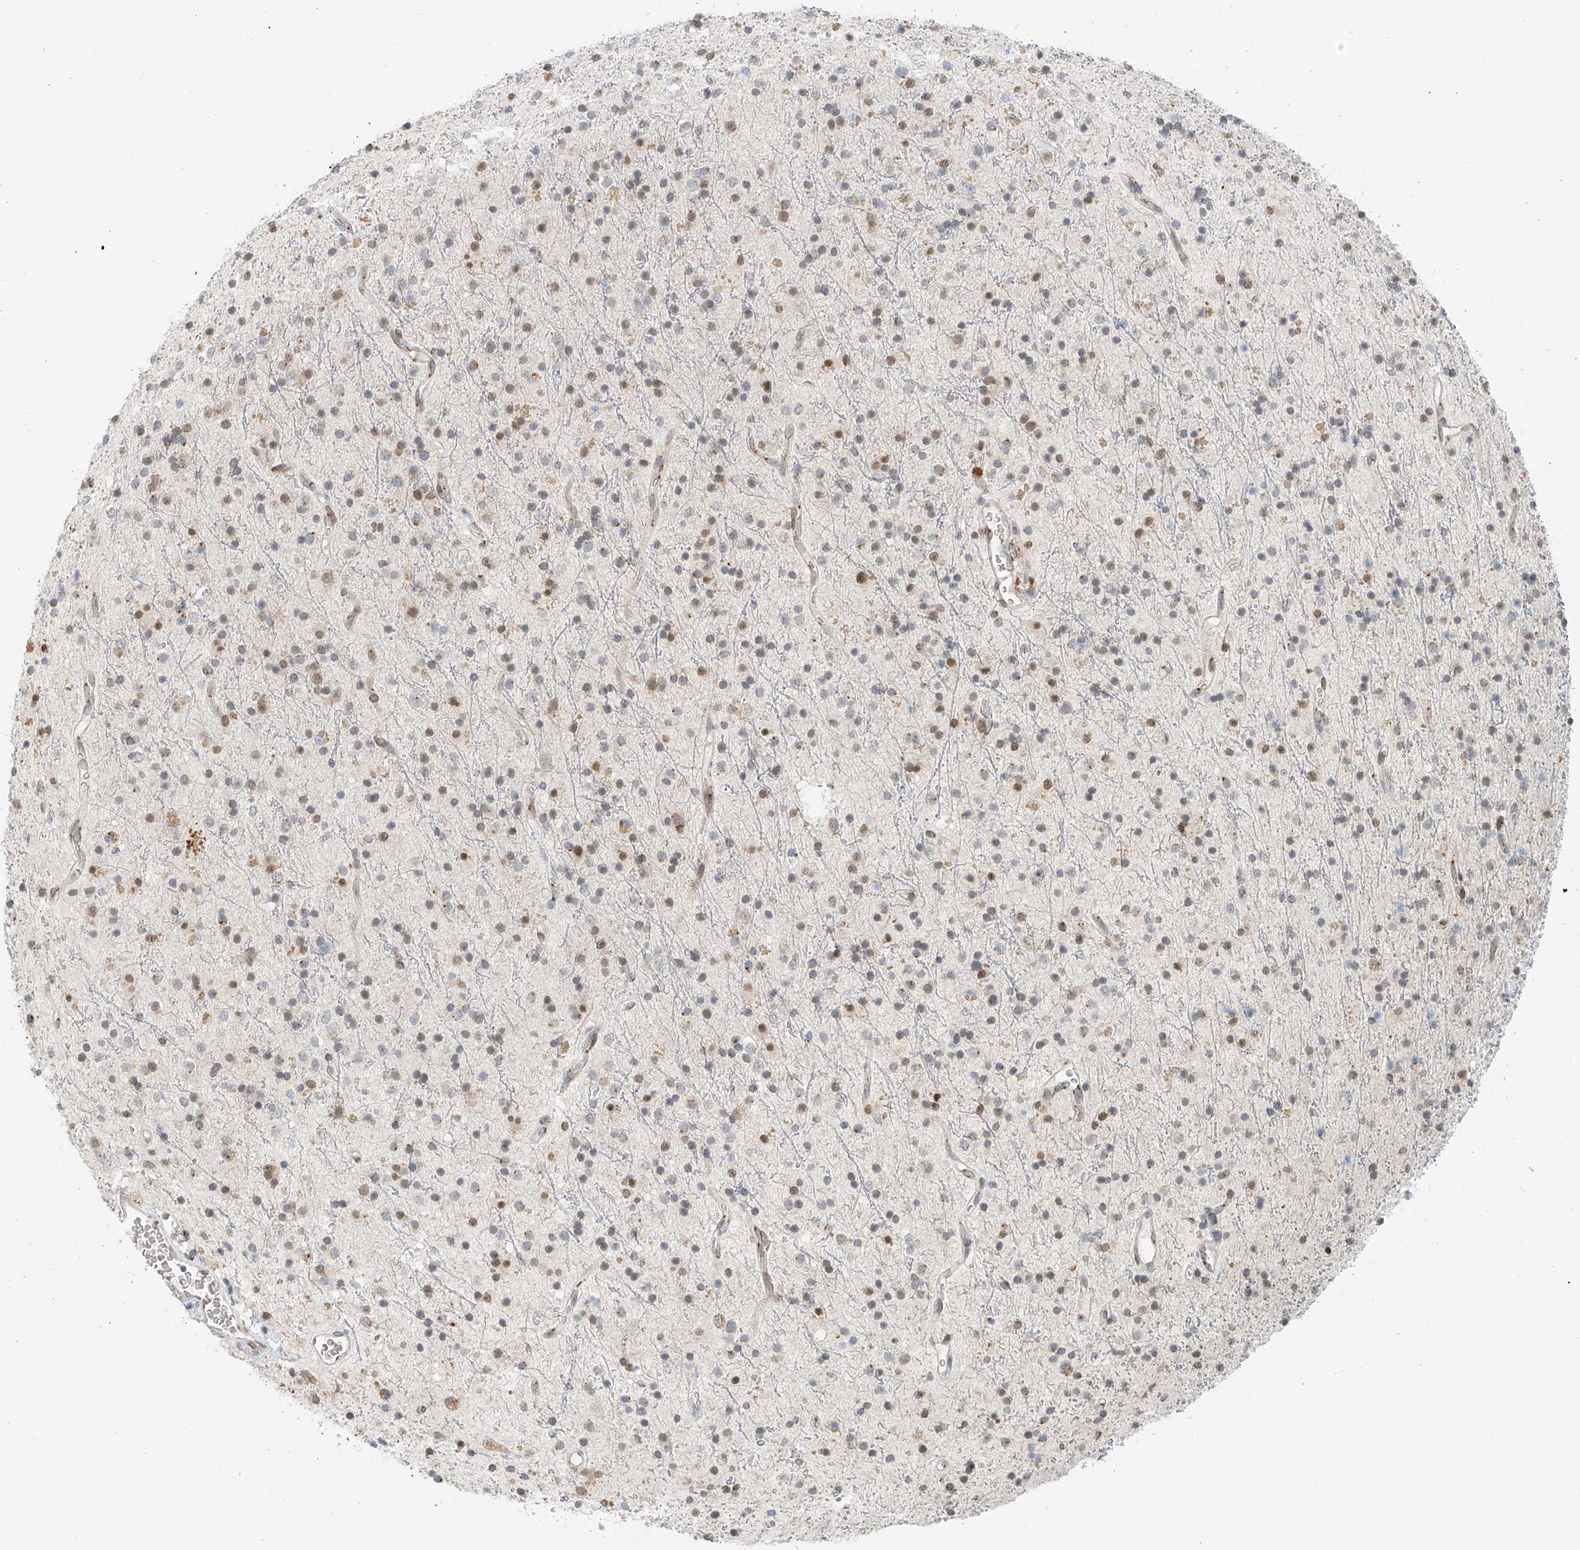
{"staining": {"intensity": "weak", "quantity": "<25%", "location": "cytoplasmic/membranous"}, "tissue": "glioma", "cell_type": "Tumor cells", "image_type": "cancer", "snomed": [{"axis": "morphology", "description": "Glioma, malignant, High grade"}, {"axis": "topography", "description": "Brain"}], "caption": "IHC photomicrograph of neoplastic tissue: glioma stained with DAB (3,3'-diaminobenzidine) demonstrates no significant protein positivity in tumor cells.", "gene": "STARD9", "patient": {"sex": "male", "age": 34}}